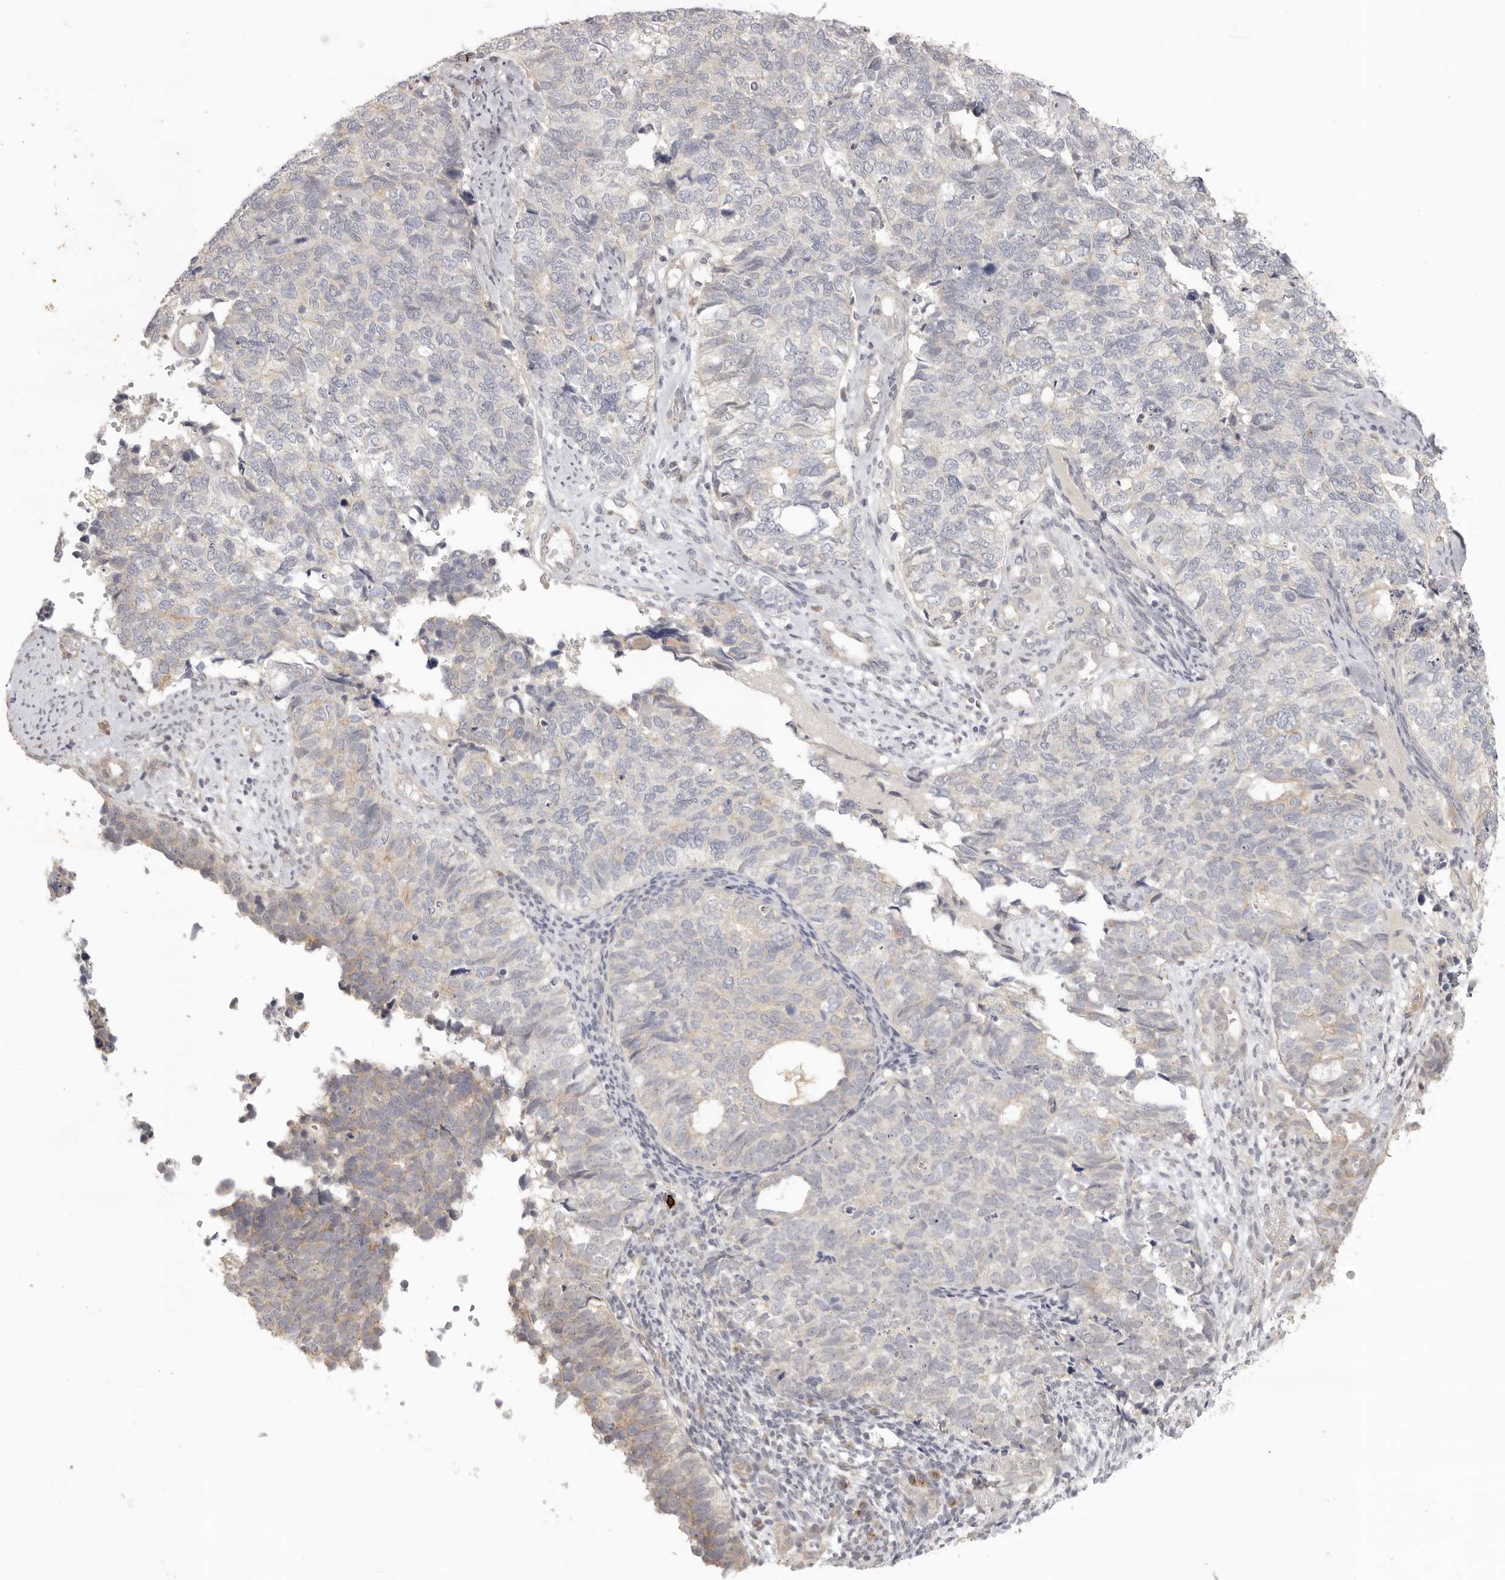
{"staining": {"intensity": "weak", "quantity": "<25%", "location": "cytoplasmic/membranous"}, "tissue": "cervical cancer", "cell_type": "Tumor cells", "image_type": "cancer", "snomed": [{"axis": "morphology", "description": "Squamous cell carcinoma, NOS"}, {"axis": "topography", "description": "Cervix"}], "caption": "The photomicrograph shows no staining of tumor cells in cervical cancer.", "gene": "AHDC1", "patient": {"sex": "female", "age": 63}}